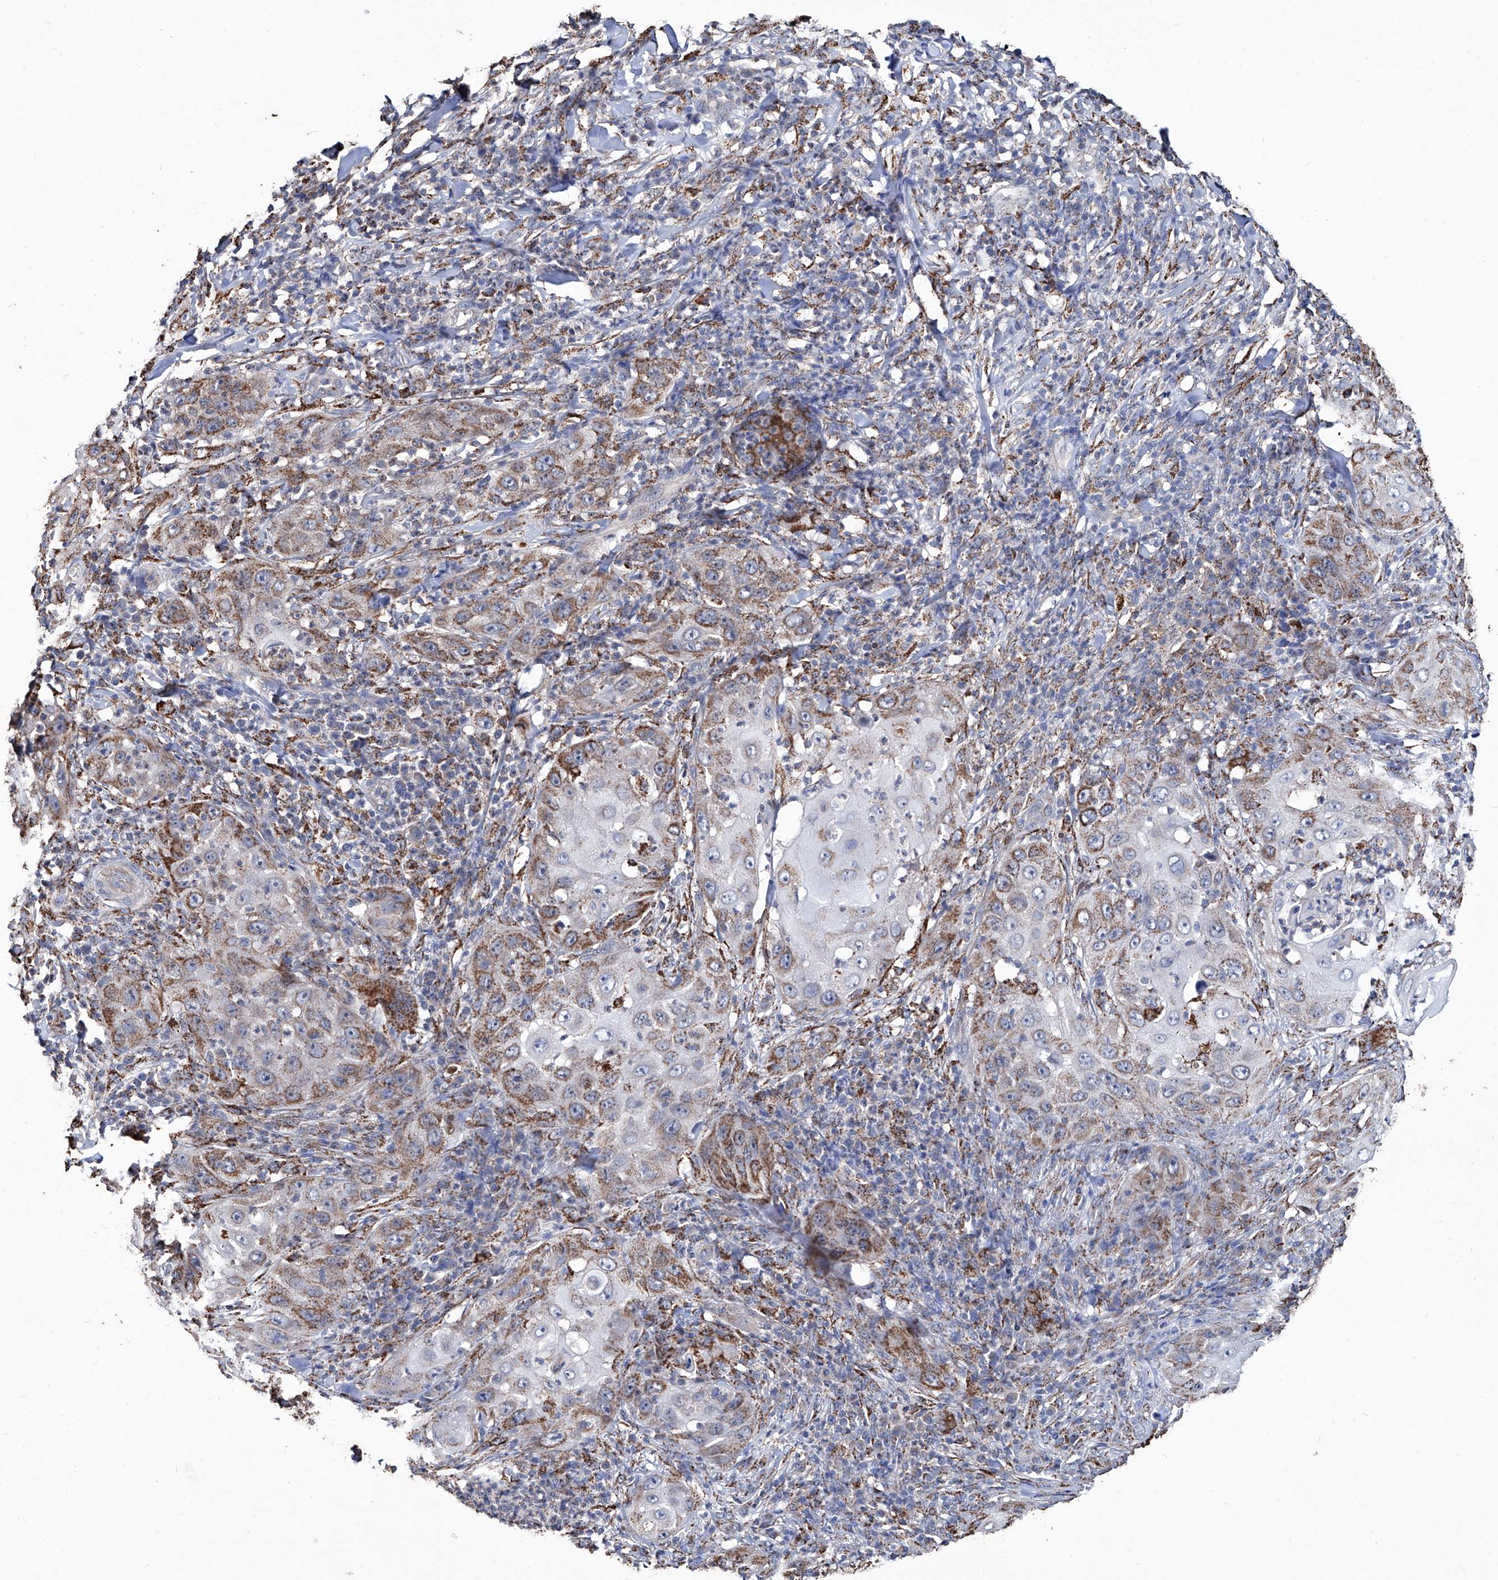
{"staining": {"intensity": "moderate", "quantity": ">75%", "location": "cytoplasmic/membranous"}, "tissue": "skin cancer", "cell_type": "Tumor cells", "image_type": "cancer", "snomed": [{"axis": "morphology", "description": "Squamous cell carcinoma, NOS"}, {"axis": "topography", "description": "Skin"}], "caption": "Skin squamous cell carcinoma was stained to show a protein in brown. There is medium levels of moderate cytoplasmic/membranous staining in approximately >75% of tumor cells.", "gene": "NHS", "patient": {"sex": "female", "age": 44}}